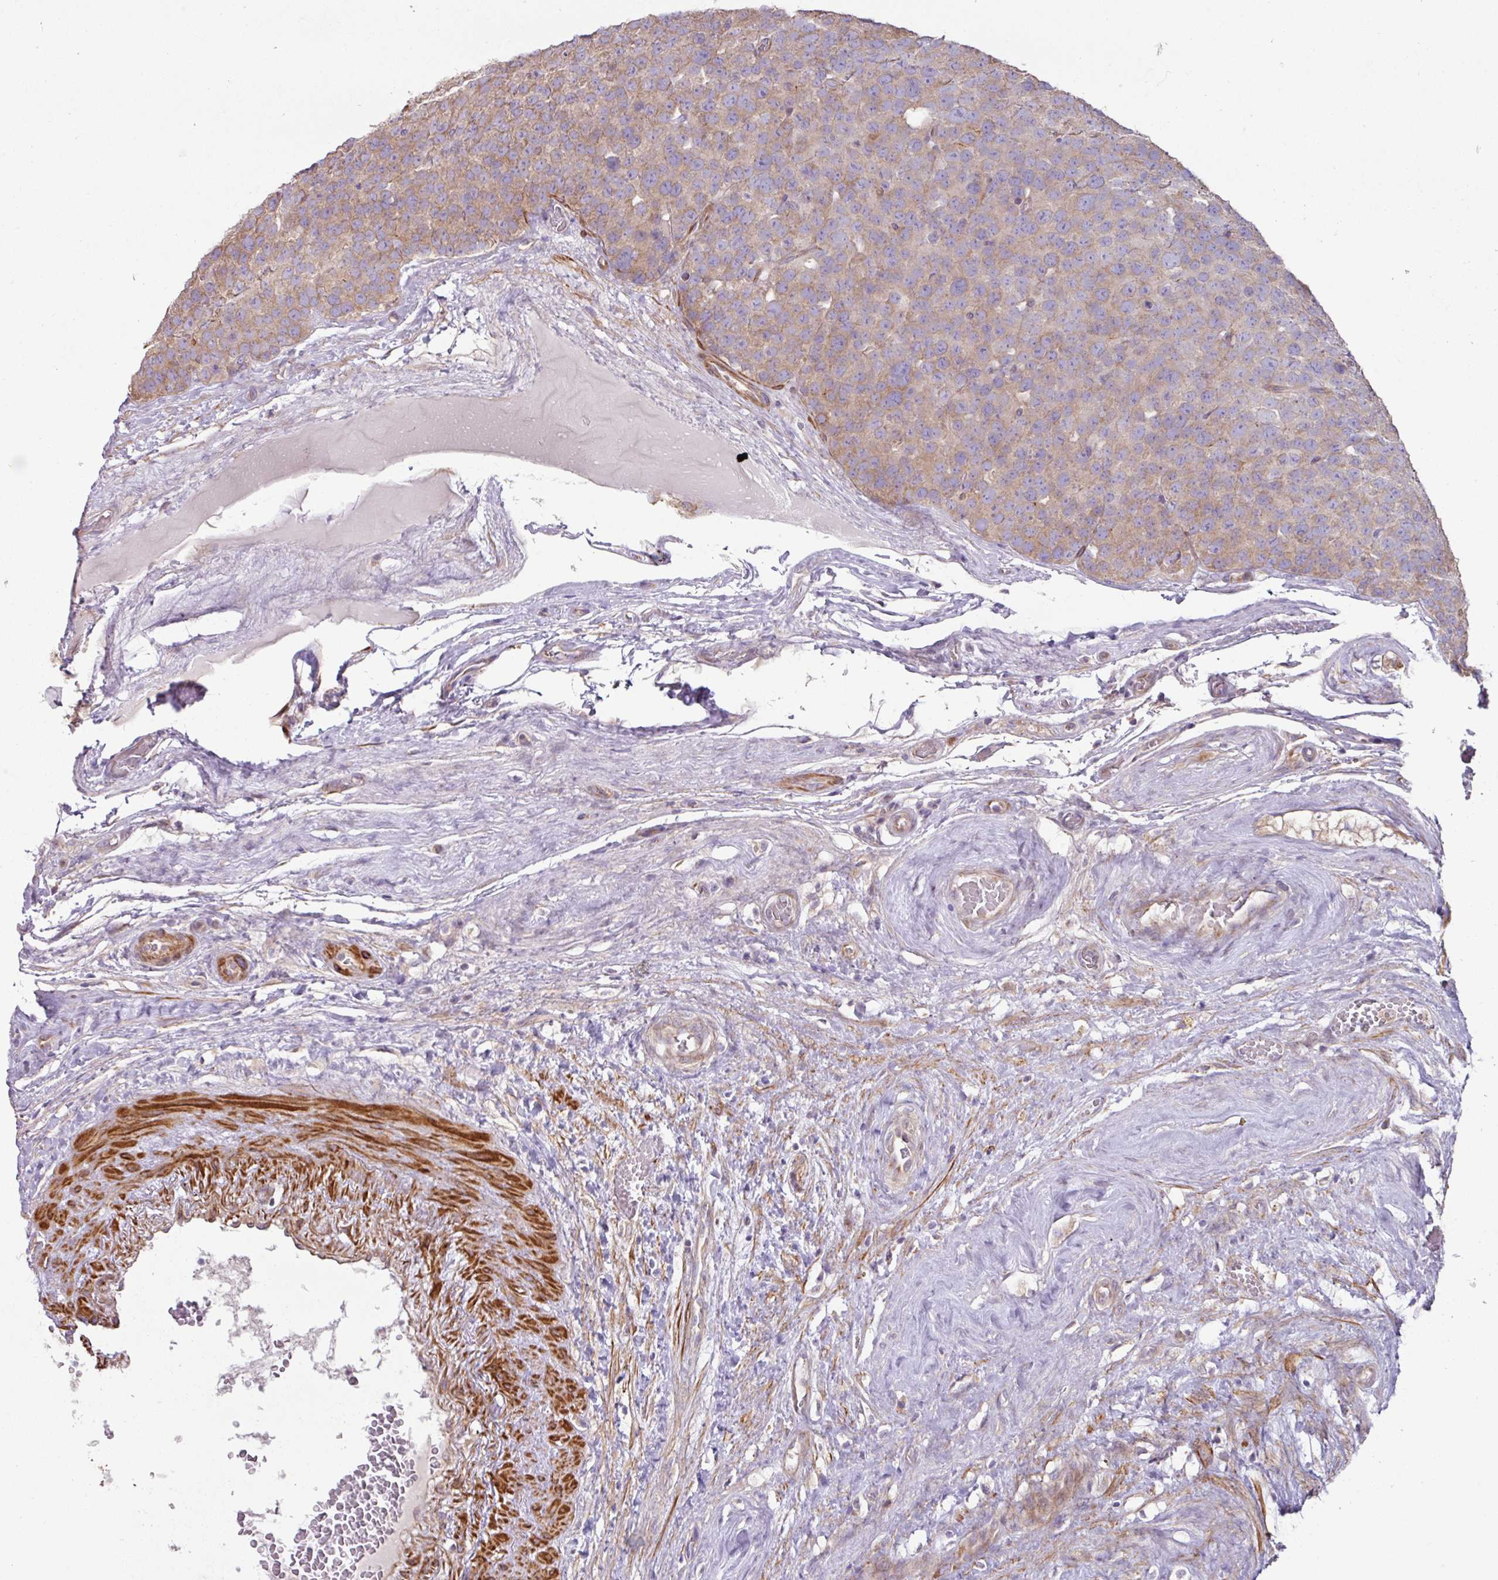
{"staining": {"intensity": "weak", "quantity": ">75%", "location": "cytoplasmic/membranous"}, "tissue": "testis cancer", "cell_type": "Tumor cells", "image_type": "cancer", "snomed": [{"axis": "morphology", "description": "Seminoma, NOS"}, {"axis": "topography", "description": "Testis"}], "caption": "Immunohistochemical staining of seminoma (testis) reveals low levels of weak cytoplasmic/membranous expression in about >75% of tumor cells.", "gene": "MRRF", "patient": {"sex": "male", "age": 71}}